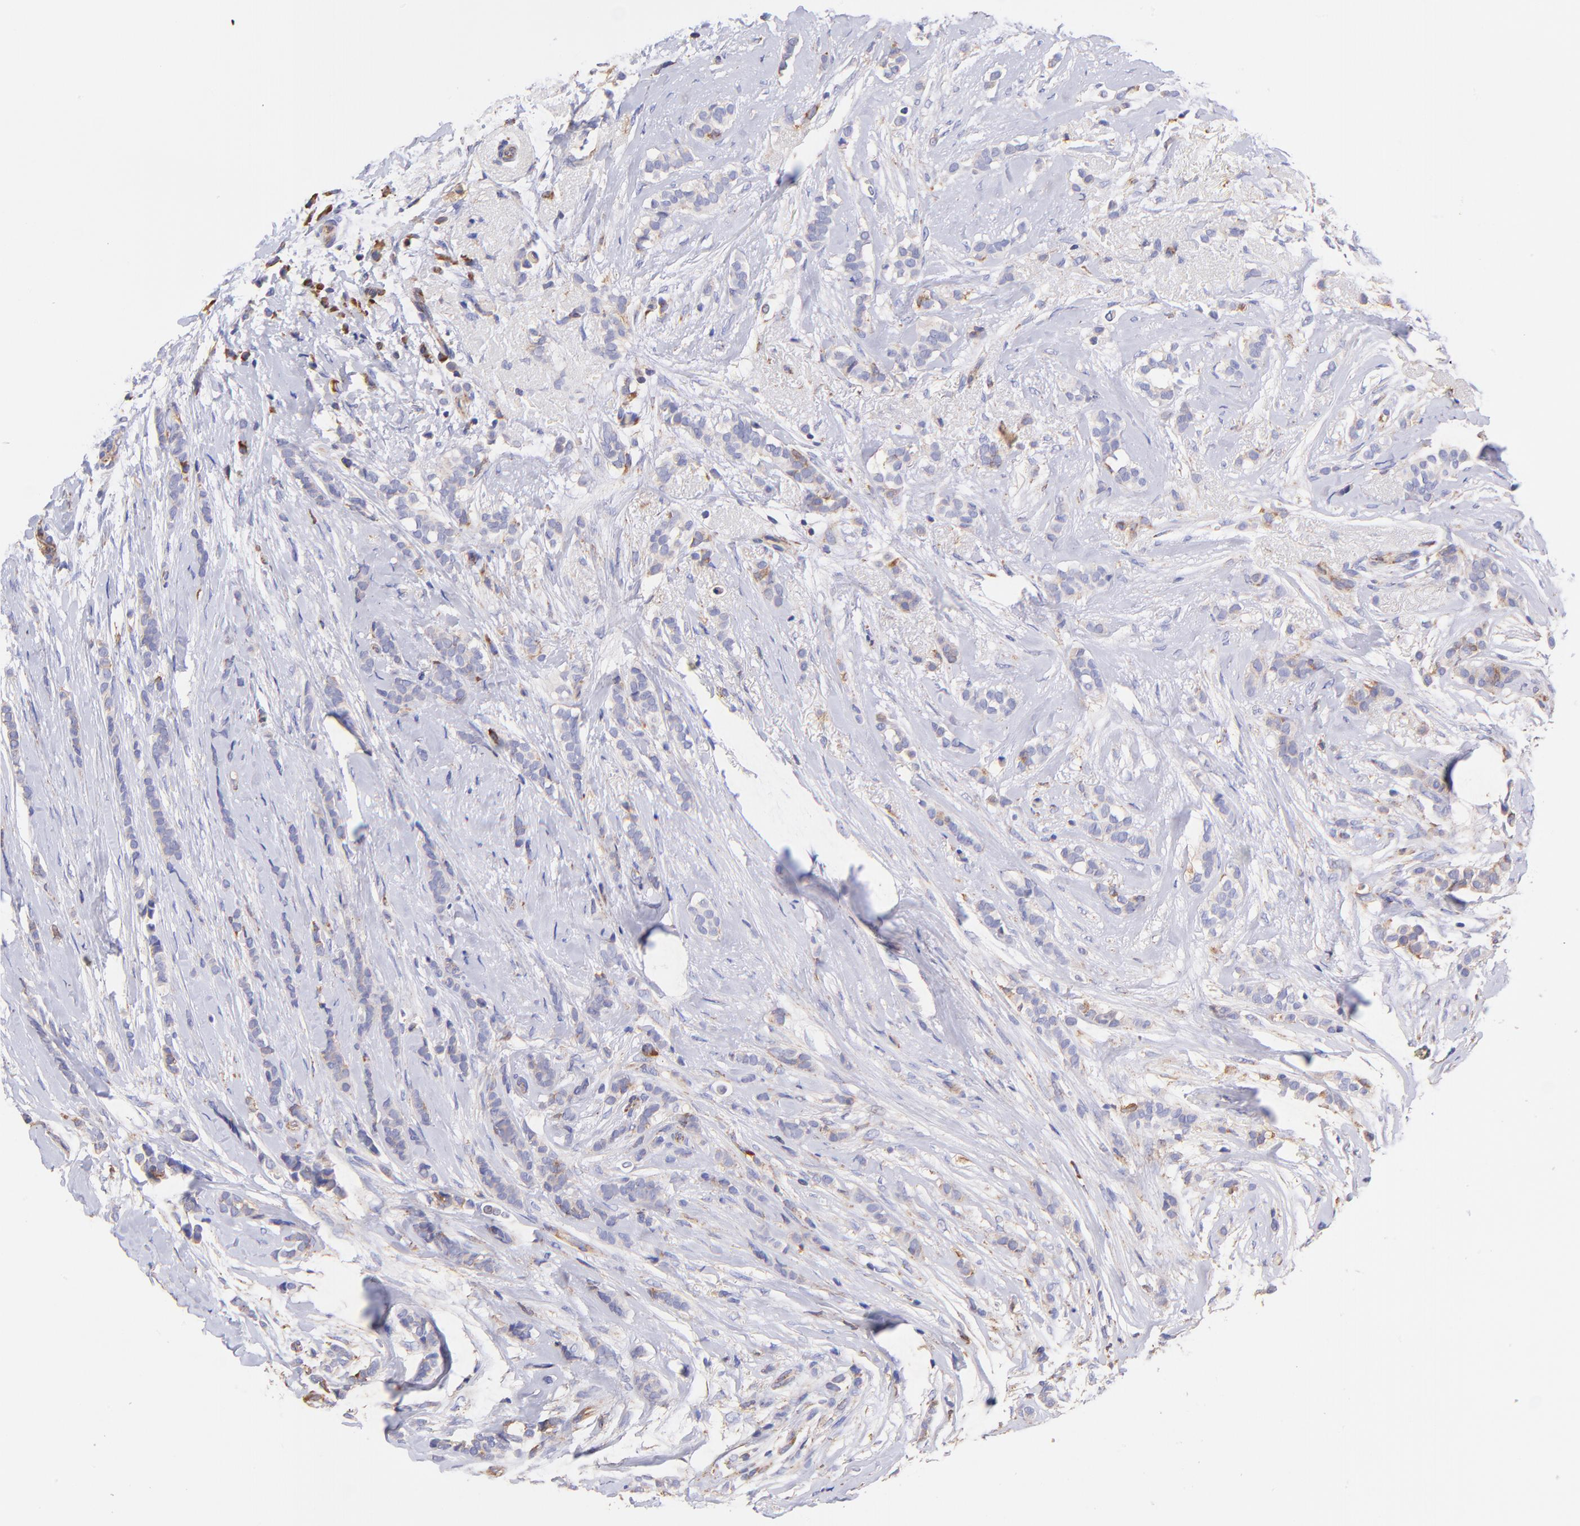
{"staining": {"intensity": "weak", "quantity": "<25%", "location": "cytoplasmic/membranous"}, "tissue": "breast cancer", "cell_type": "Tumor cells", "image_type": "cancer", "snomed": [{"axis": "morphology", "description": "Lobular carcinoma"}, {"axis": "topography", "description": "Breast"}], "caption": "A micrograph of human breast lobular carcinoma is negative for staining in tumor cells.", "gene": "PREX1", "patient": {"sex": "female", "age": 56}}